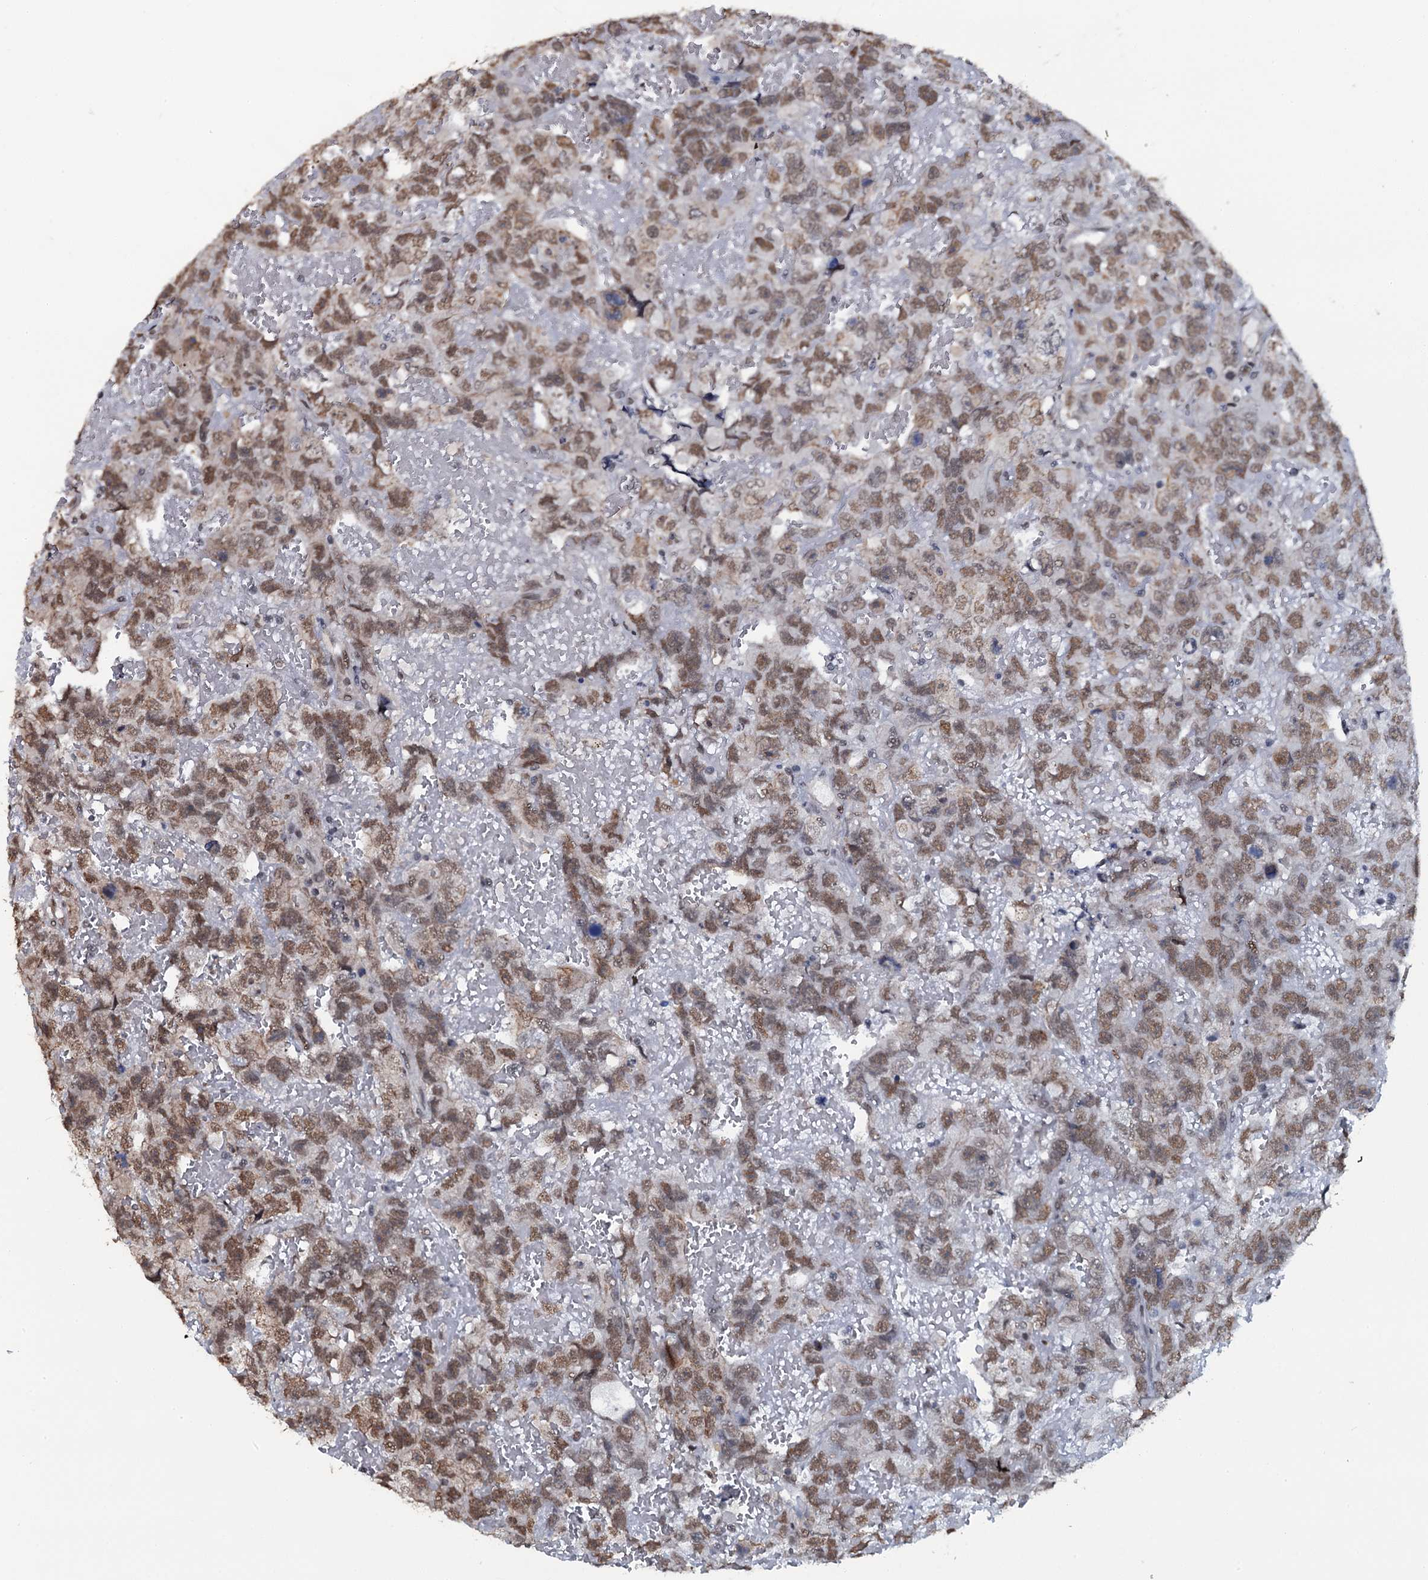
{"staining": {"intensity": "moderate", "quantity": ">75%", "location": "nuclear"}, "tissue": "testis cancer", "cell_type": "Tumor cells", "image_type": "cancer", "snomed": [{"axis": "morphology", "description": "Carcinoma, Embryonal, NOS"}, {"axis": "topography", "description": "Testis"}], "caption": "The histopathology image exhibits immunohistochemical staining of testis cancer. There is moderate nuclear expression is appreciated in approximately >75% of tumor cells. Nuclei are stained in blue.", "gene": "SH2D4B", "patient": {"sex": "male", "age": 45}}